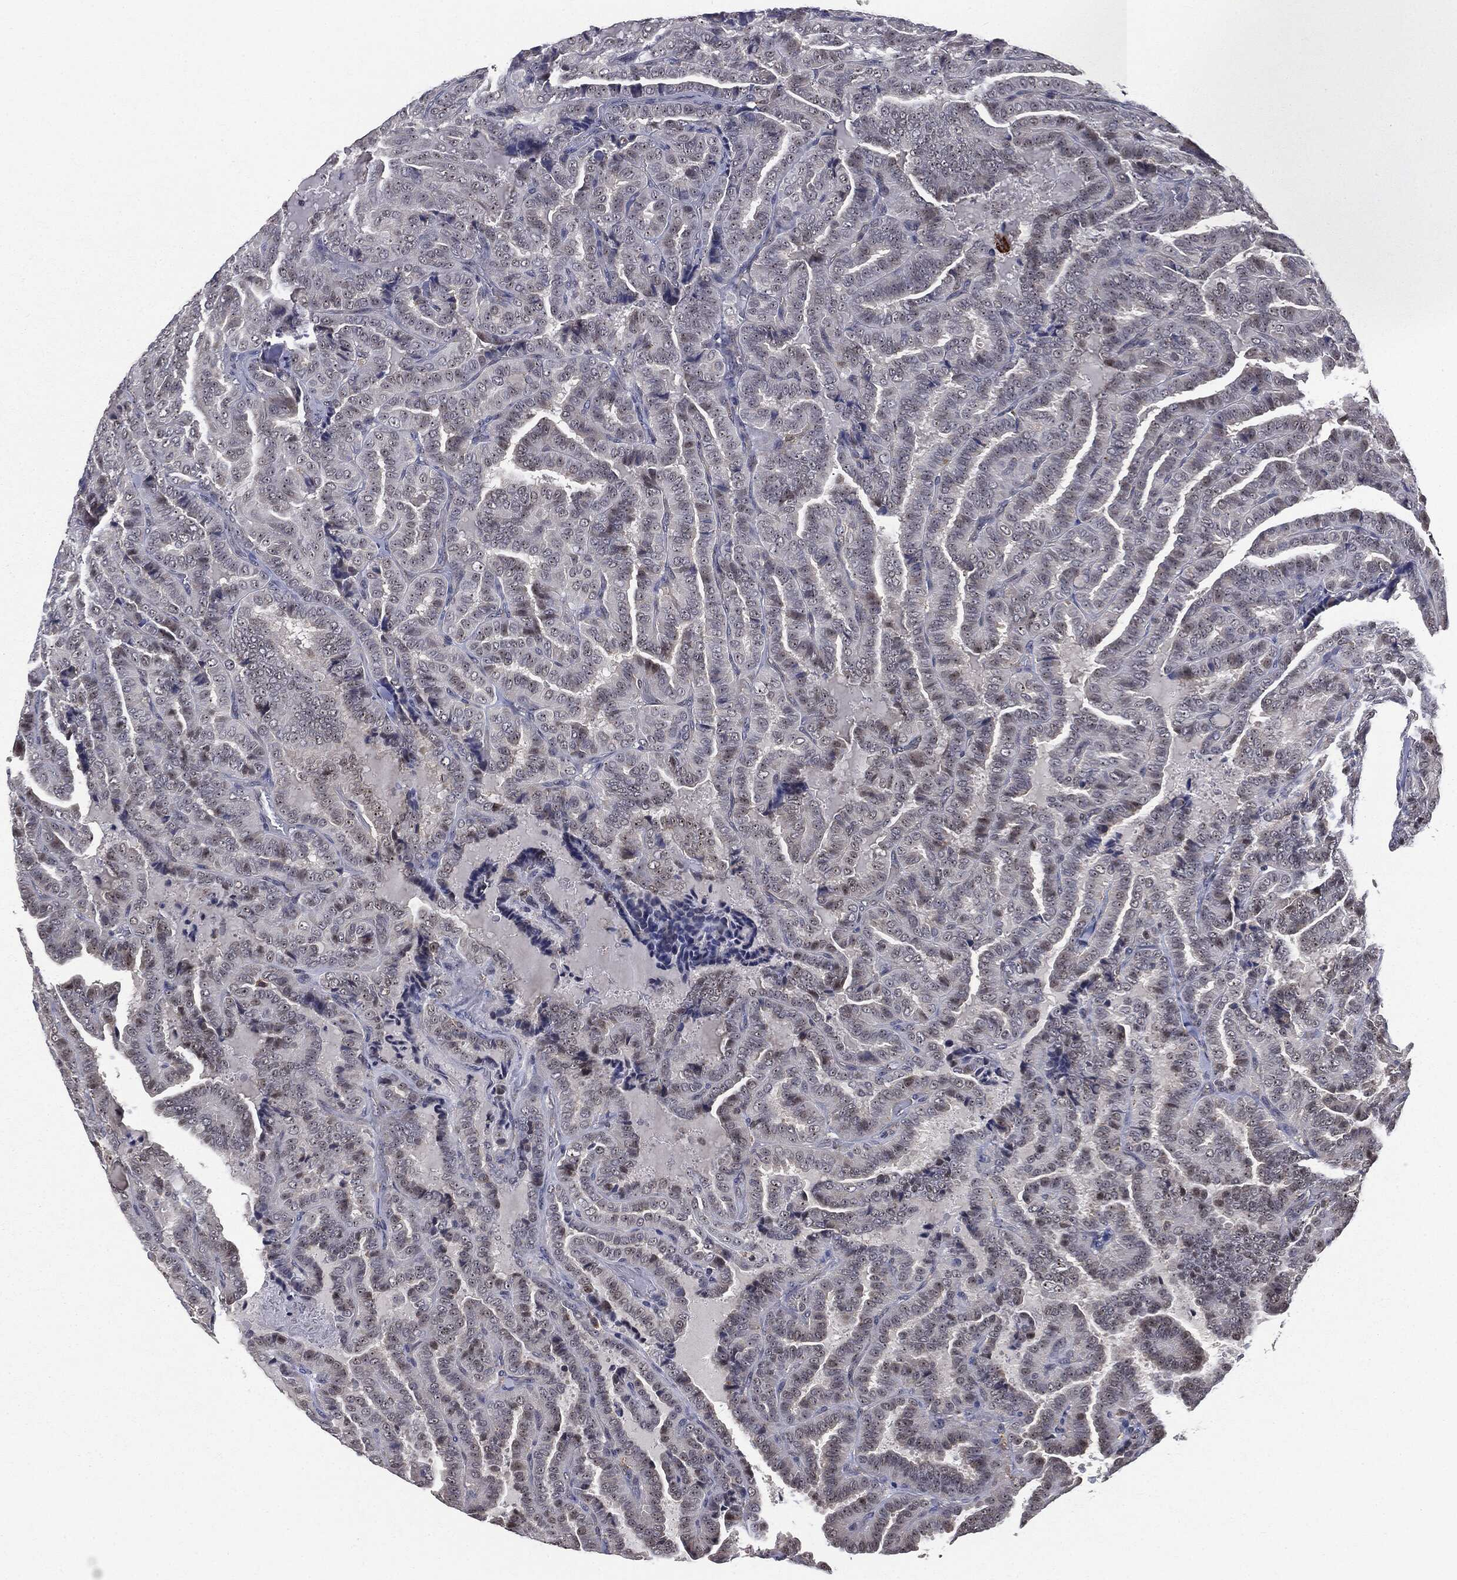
{"staining": {"intensity": "negative", "quantity": "none", "location": "none"}, "tissue": "thyroid cancer", "cell_type": "Tumor cells", "image_type": "cancer", "snomed": [{"axis": "morphology", "description": "Papillary adenocarcinoma, NOS"}, {"axis": "topography", "description": "Thyroid gland"}], "caption": "This is an immunohistochemistry image of human papillary adenocarcinoma (thyroid). There is no positivity in tumor cells.", "gene": "TRMT1L", "patient": {"sex": "female", "age": 39}}